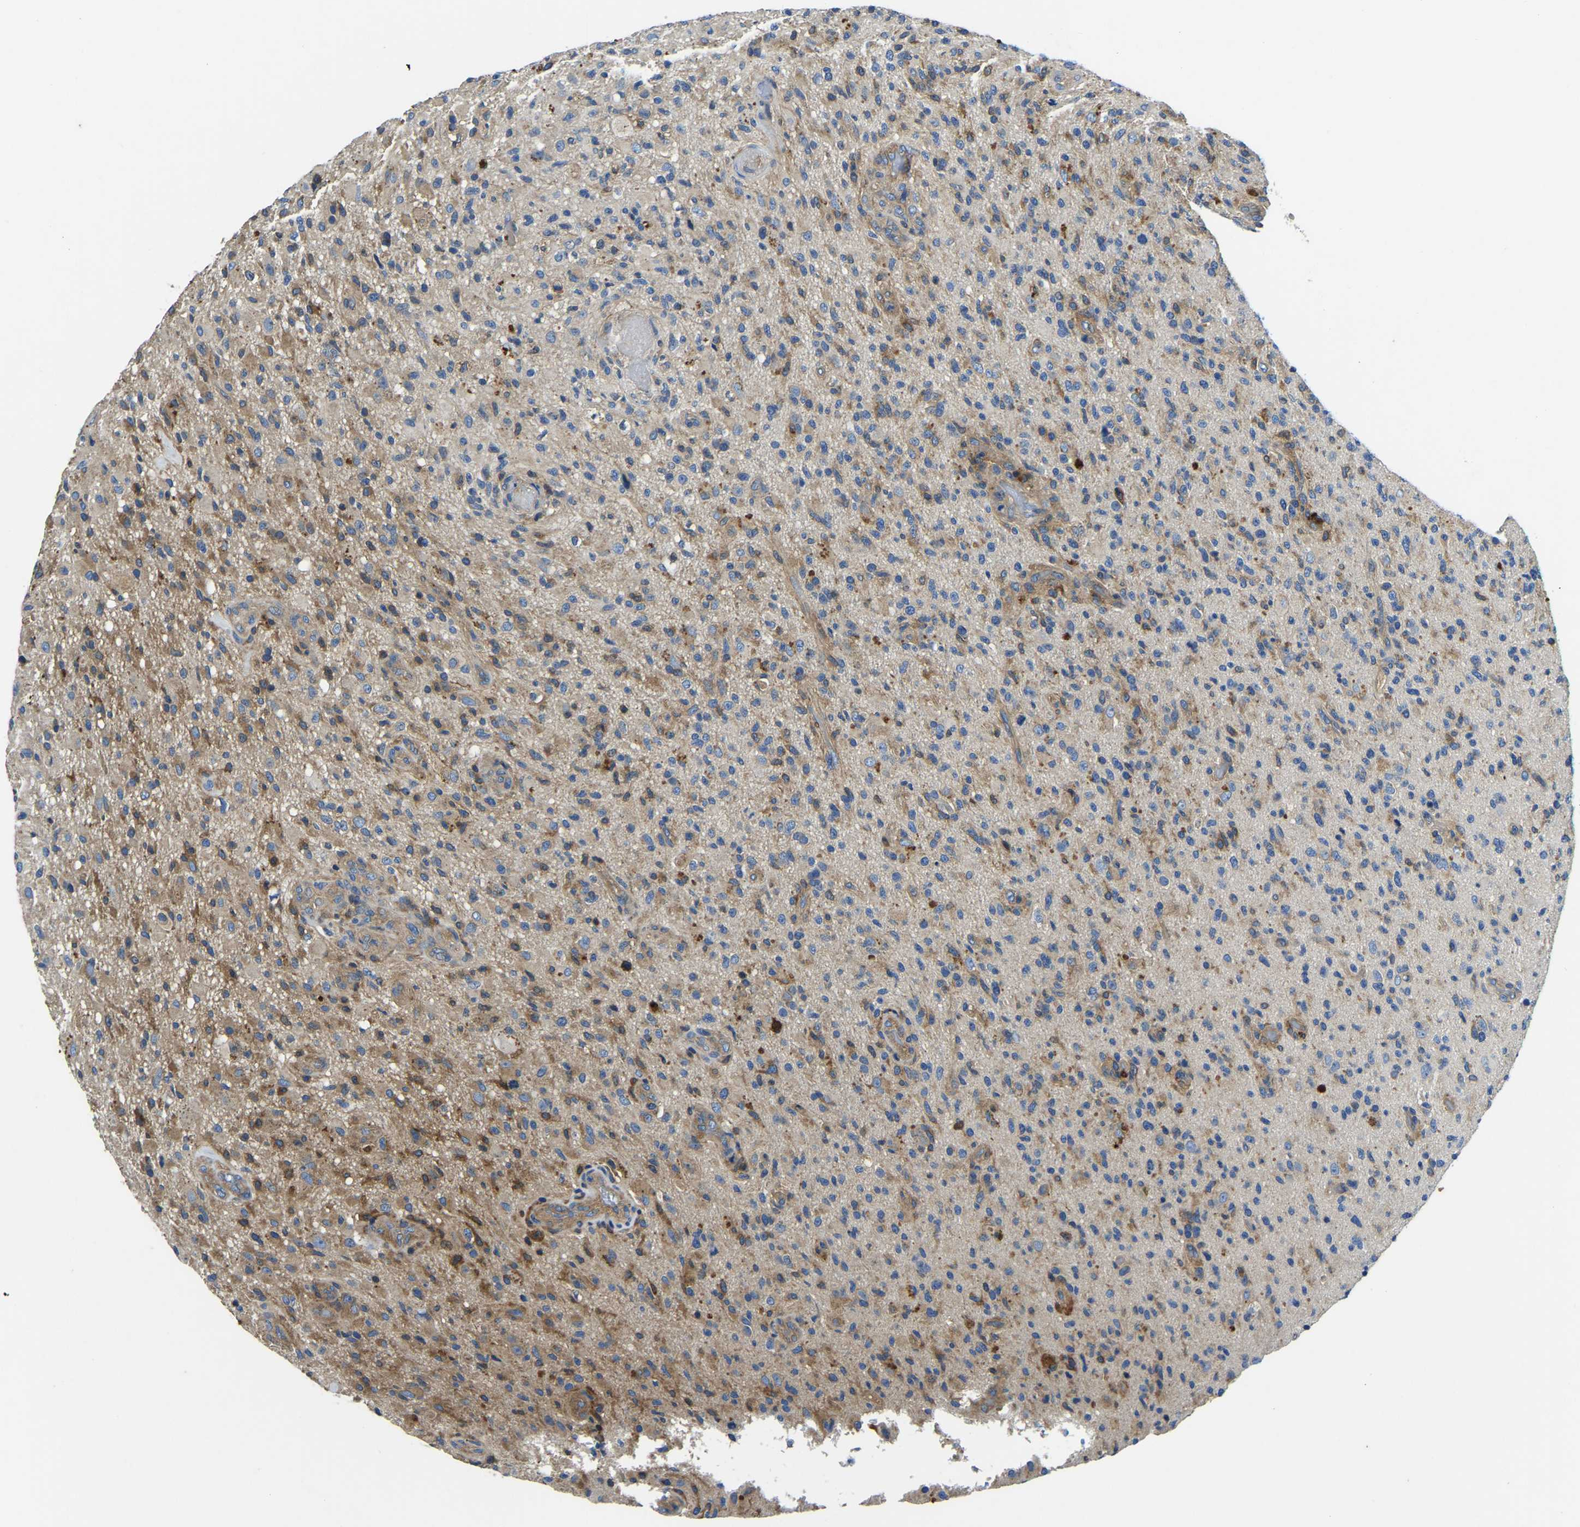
{"staining": {"intensity": "moderate", "quantity": "25%-75%", "location": "cytoplasmic/membranous"}, "tissue": "glioma", "cell_type": "Tumor cells", "image_type": "cancer", "snomed": [{"axis": "morphology", "description": "Glioma, malignant, High grade"}, {"axis": "topography", "description": "Brain"}], "caption": "This is an image of immunohistochemistry (IHC) staining of glioma, which shows moderate staining in the cytoplasmic/membranous of tumor cells.", "gene": "STAT2", "patient": {"sex": "male", "age": 71}}